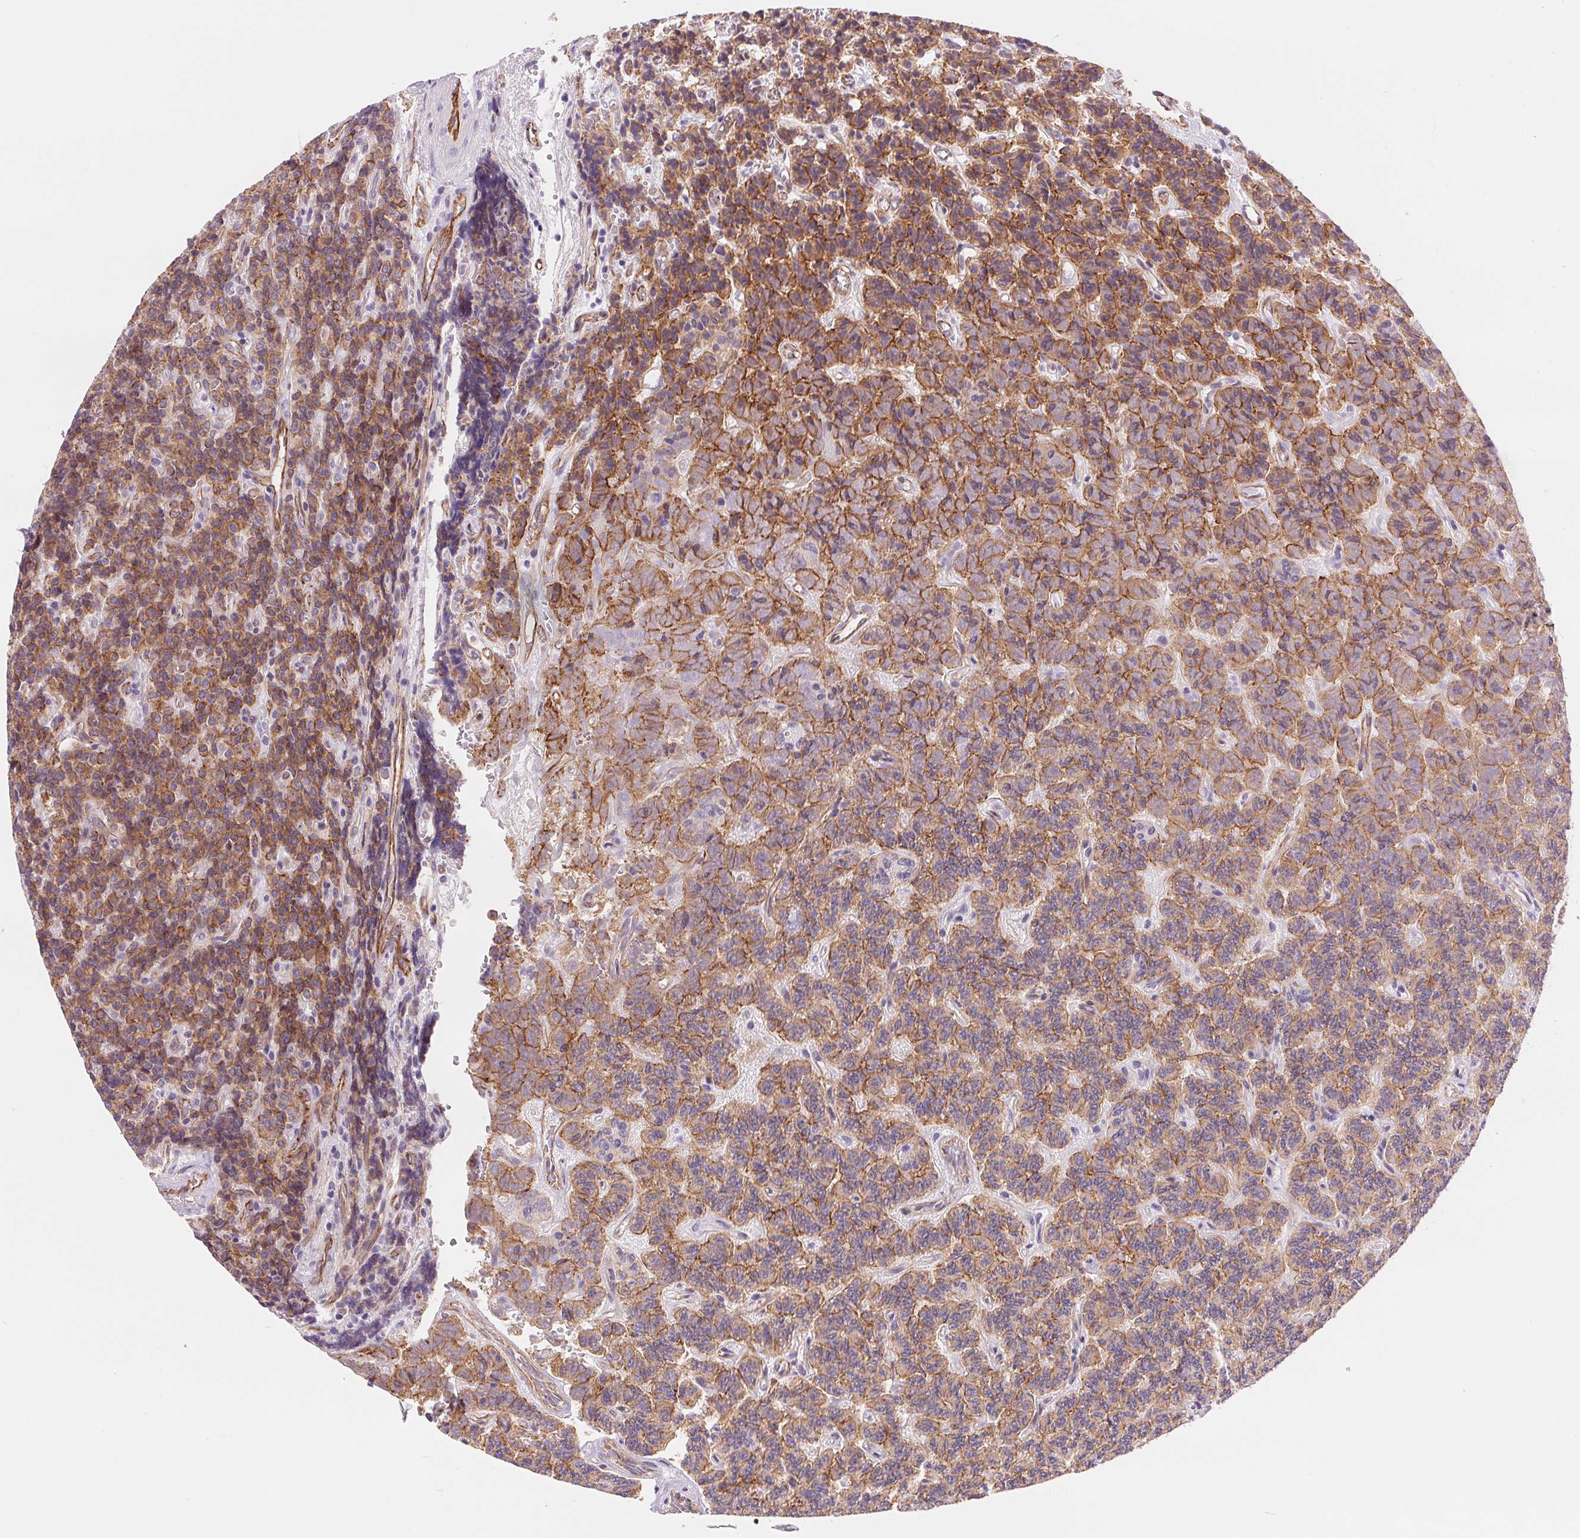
{"staining": {"intensity": "moderate", "quantity": ">75%", "location": "cytoplasmic/membranous"}, "tissue": "carcinoid", "cell_type": "Tumor cells", "image_type": "cancer", "snomed": [{"axis": "morphology", "description": "Carcinoid, malignant, NOS"}, {"axis": "topography", "description": "Pancreas"}], "caption": "DAB (3,3'-diaminobenzidine) immunohistochemical staining of carcinoid demonstrates moderate cytoplasmic/membranous protein positivity in about >75% of tumor cells.", "gene": "DIXDC1", "patient": {"sex": "male", "age": 36}}